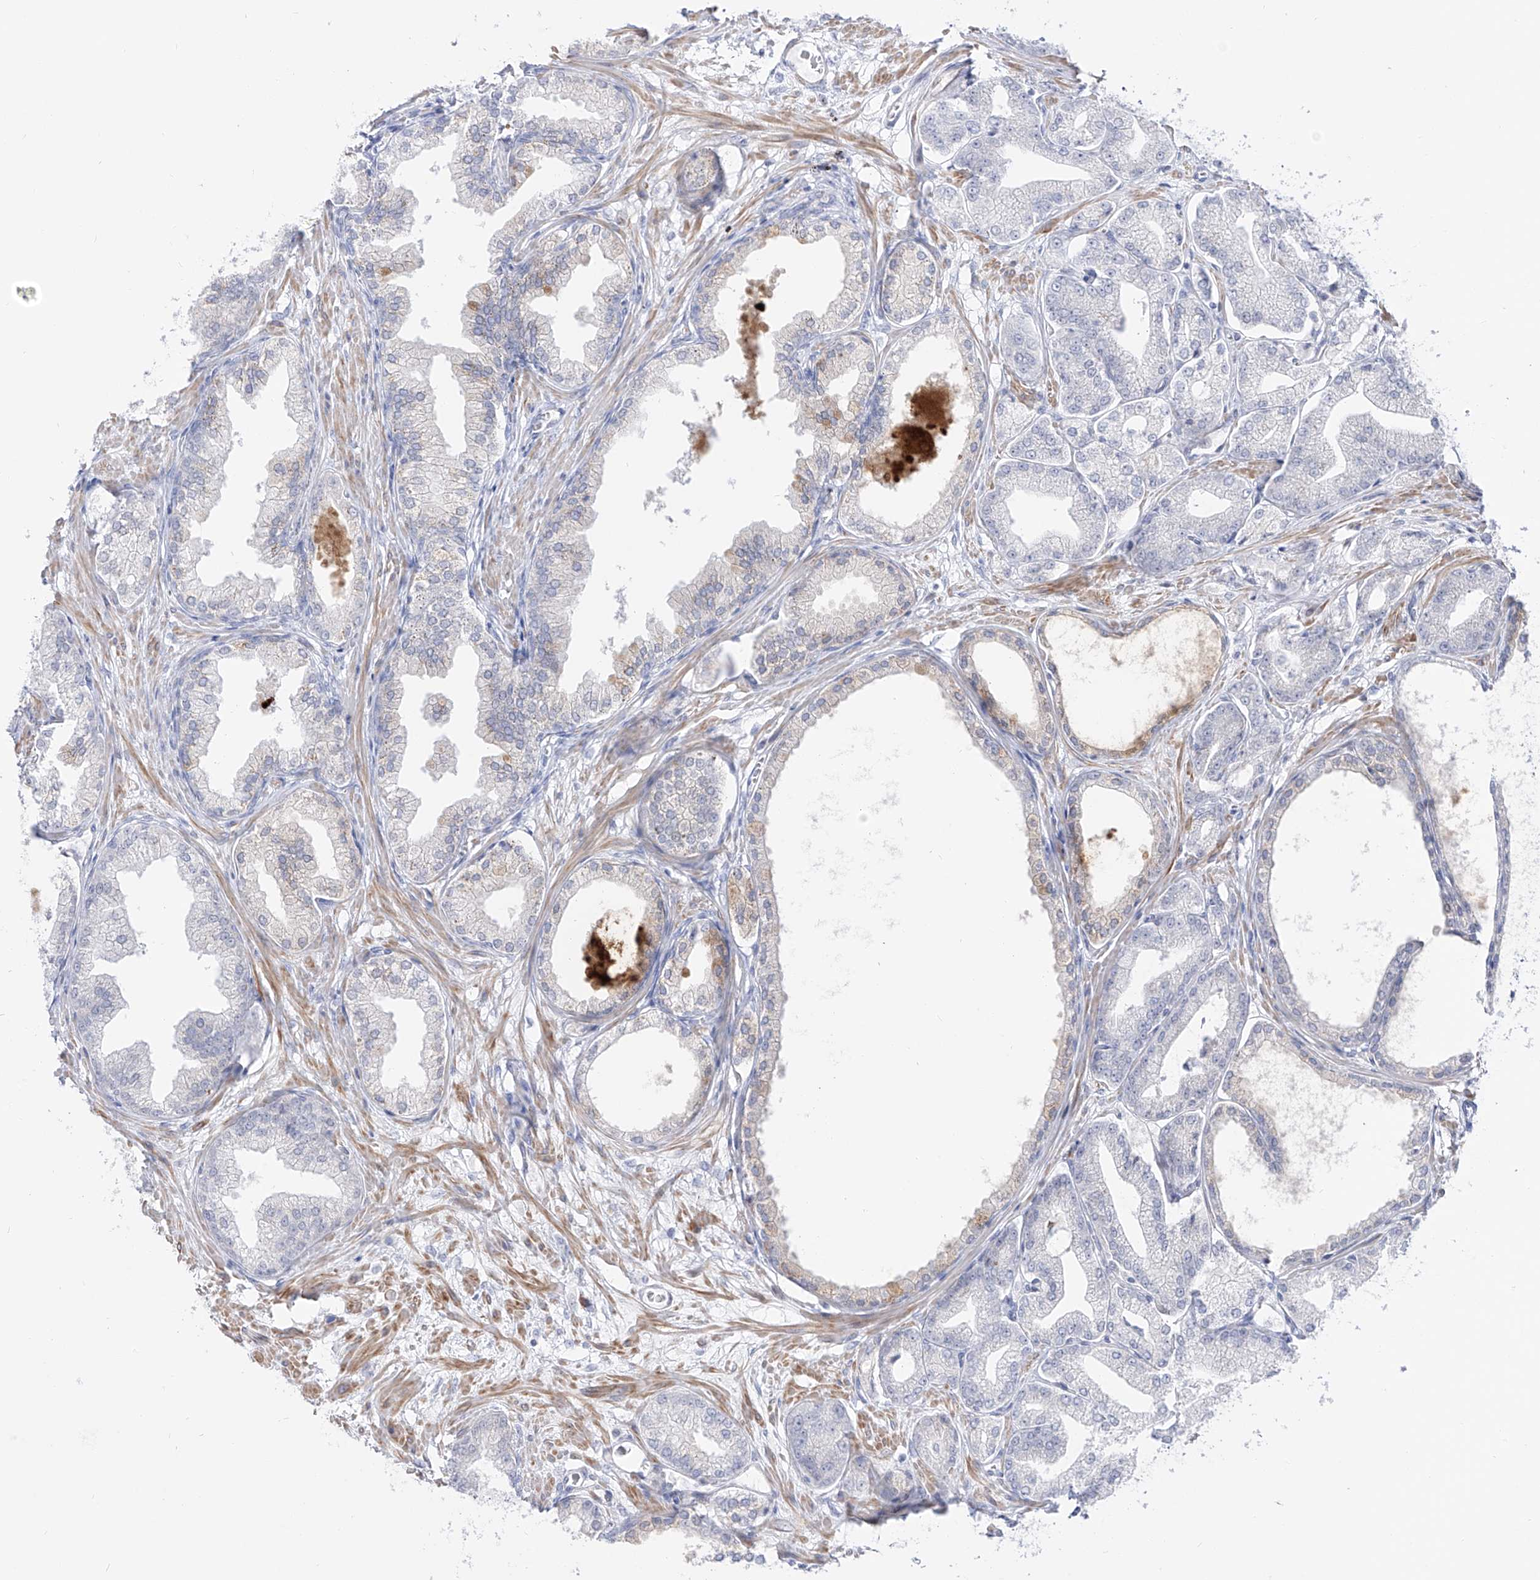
{"staining": {"intensity": "negative", "quantity": "none", "location": "none"}, "tissue": "prostate cancer", "cell_type": "Tumor cells", "image_type": "cancer", "snomed": [{"axis": "morphology", "description": "Adenocarcinoma, Low grade"}, {"axis": "topography", "description": "Prostate"}], "caption": "Tumor cells are negative for brown protein staining in prostate cancer (low-grade adenocarcinoma). (Immunohistochemistry, brightfield microscopy, high magnification).", "gene": "ZNF180", "patient": {"sex": "male", "age": 63}}